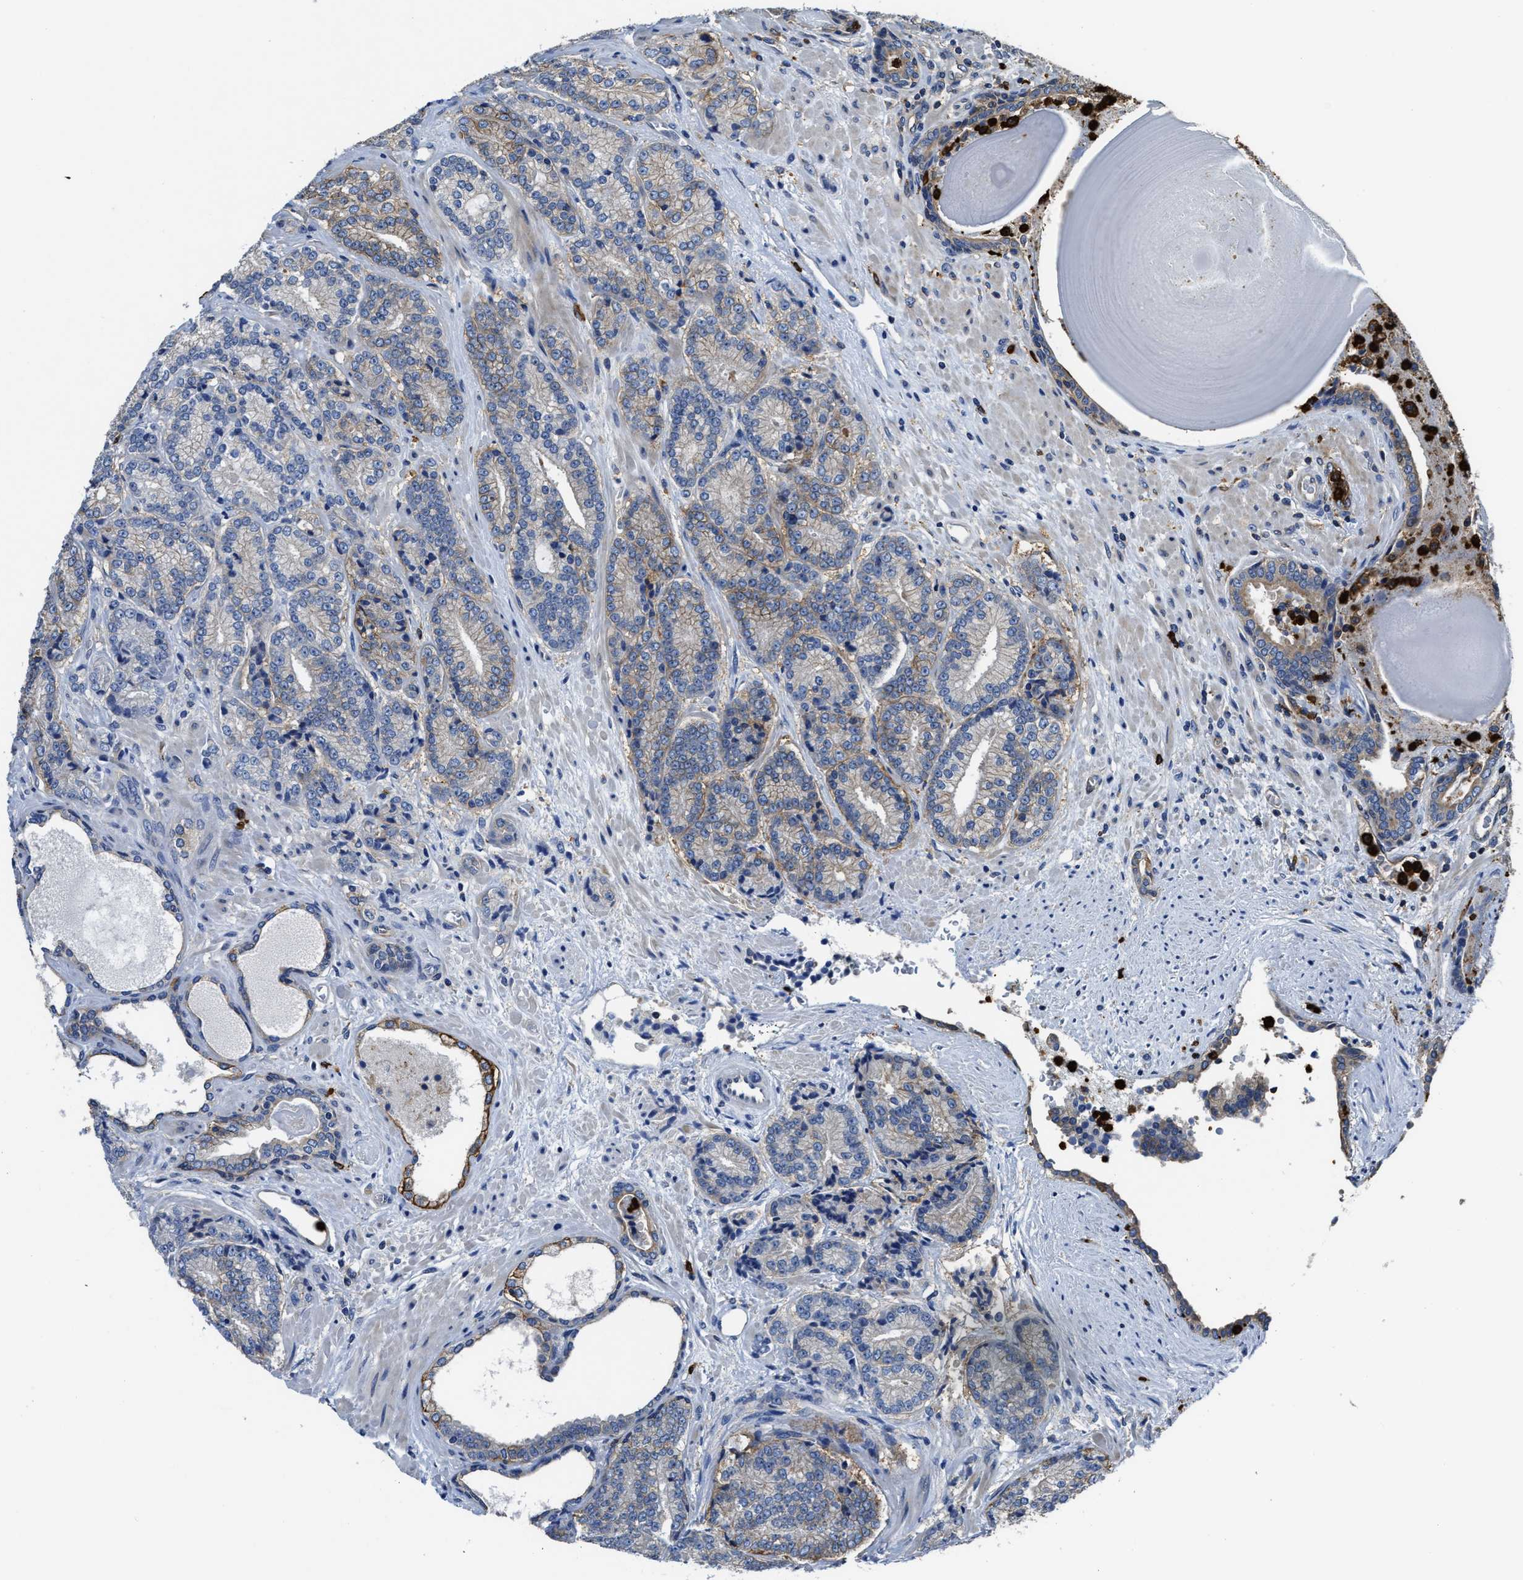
{"staining": {"intensity": "weak", "quantity": "<25%", "location": "cytoplasmic/membranous"}, "tissue": "prostate cancer", "cell_type": "Tumor cells", "image_type": "cancer", "snomed": [{"axis": "morphology", "description": "Adenocarcinoma, High grade"}, {"axis": "topography", "description": "Prostate"}], "caption": "The micrograph exhibits no staining of tumor cells in adenocarcinoma (high-grade) (prostate).", "gene": "TRAF6", "patient": {"sex": "male", "age": 61}}